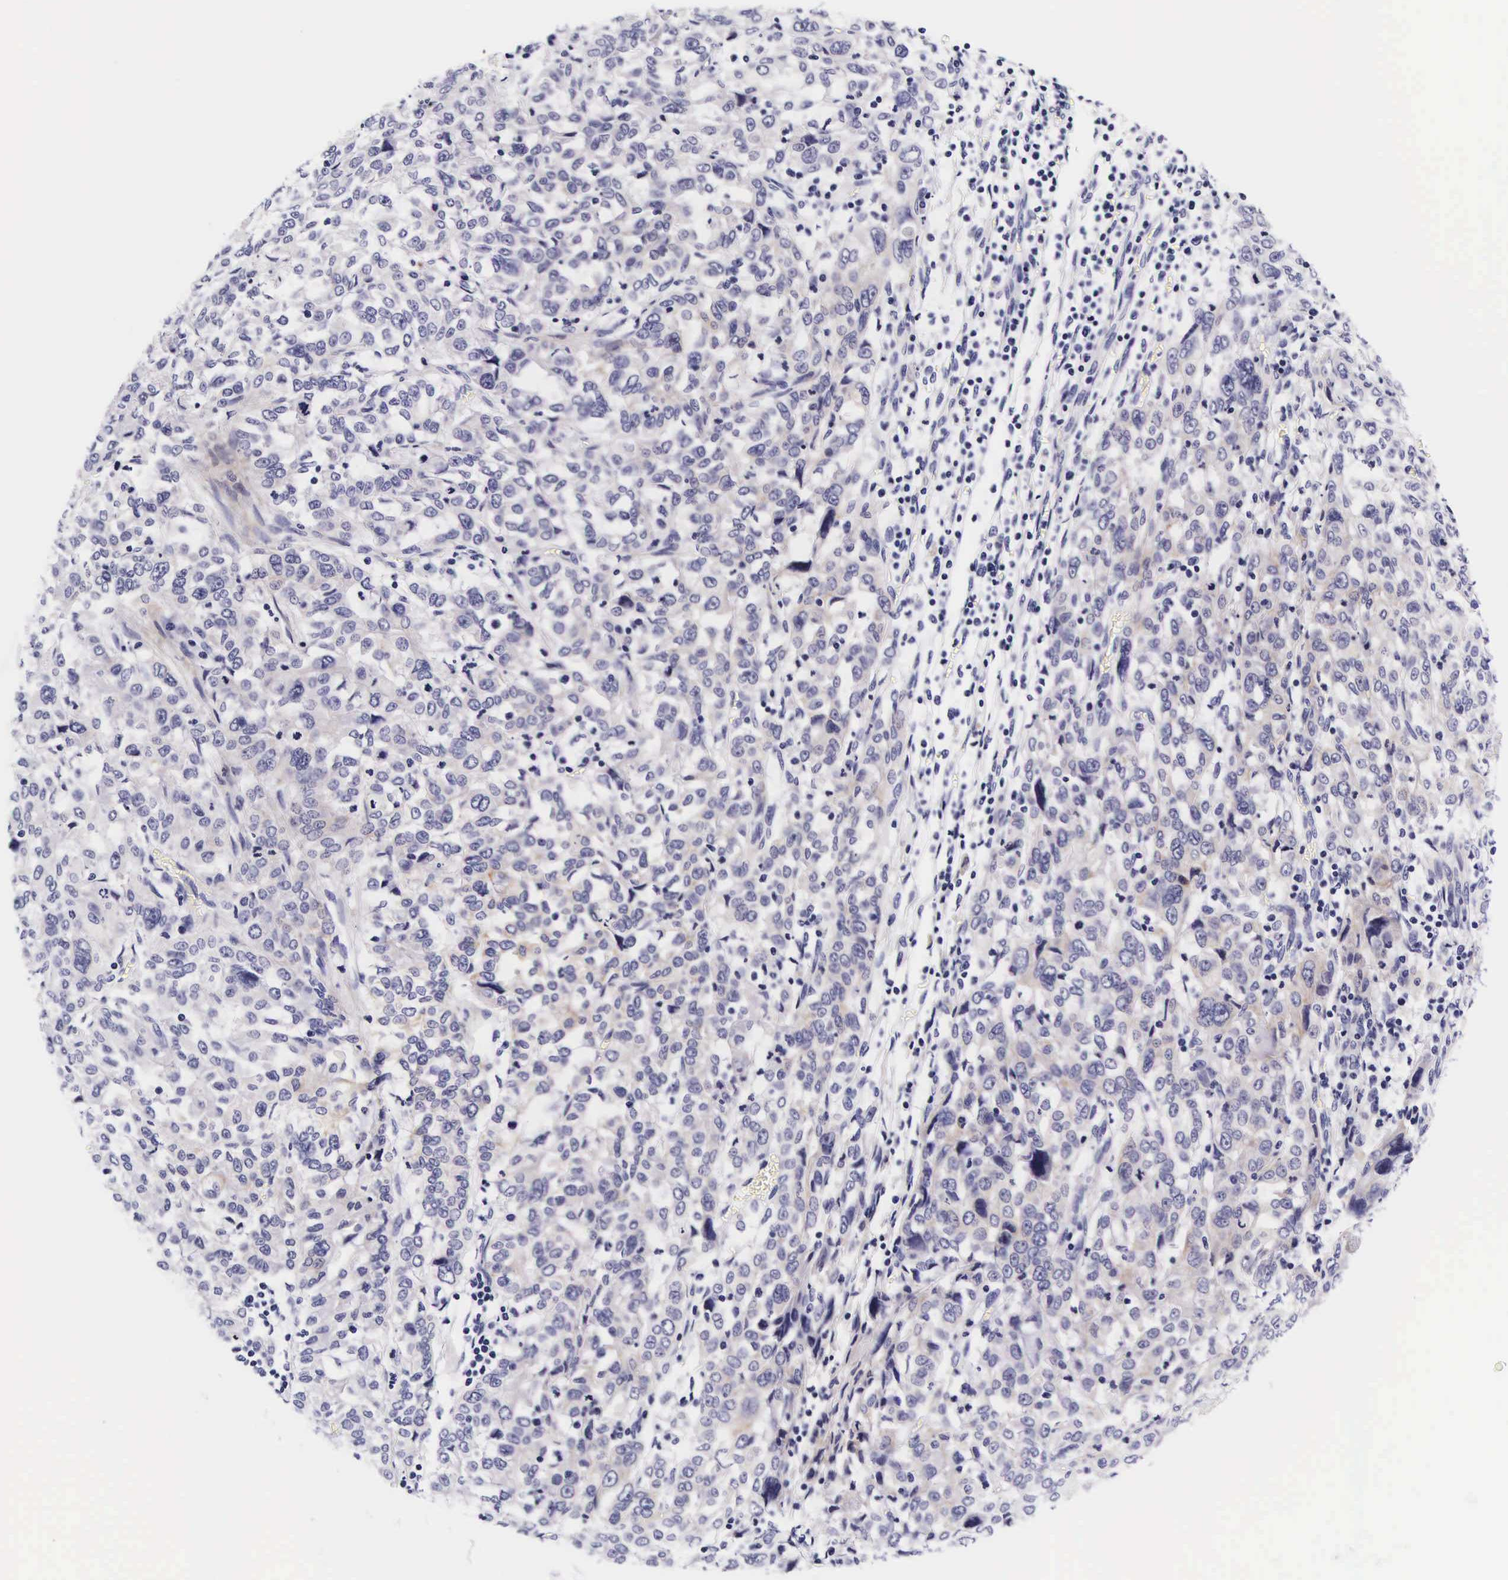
{"staining": {"intensity": "negative", "quantity": "none", "location": "none"}, "tissue": "pancreatic cancer", "cell_type": "Tumor cells", "image_type": "cancer", "snomed": [{"axis": "morphology", "description": "Adenocarcinoma, NOS"}, {"axis": "topography", "description": "Pancreas"}], "caption": "Immunohistochemical staining of human adenocarcinoma (pancreatic) shows no significant expression in tumor cells. (DAB immunohistochemistry (IHC), high magnification).", "gene": "UPRT", "patient": {"sex": "female", "age": 52}}